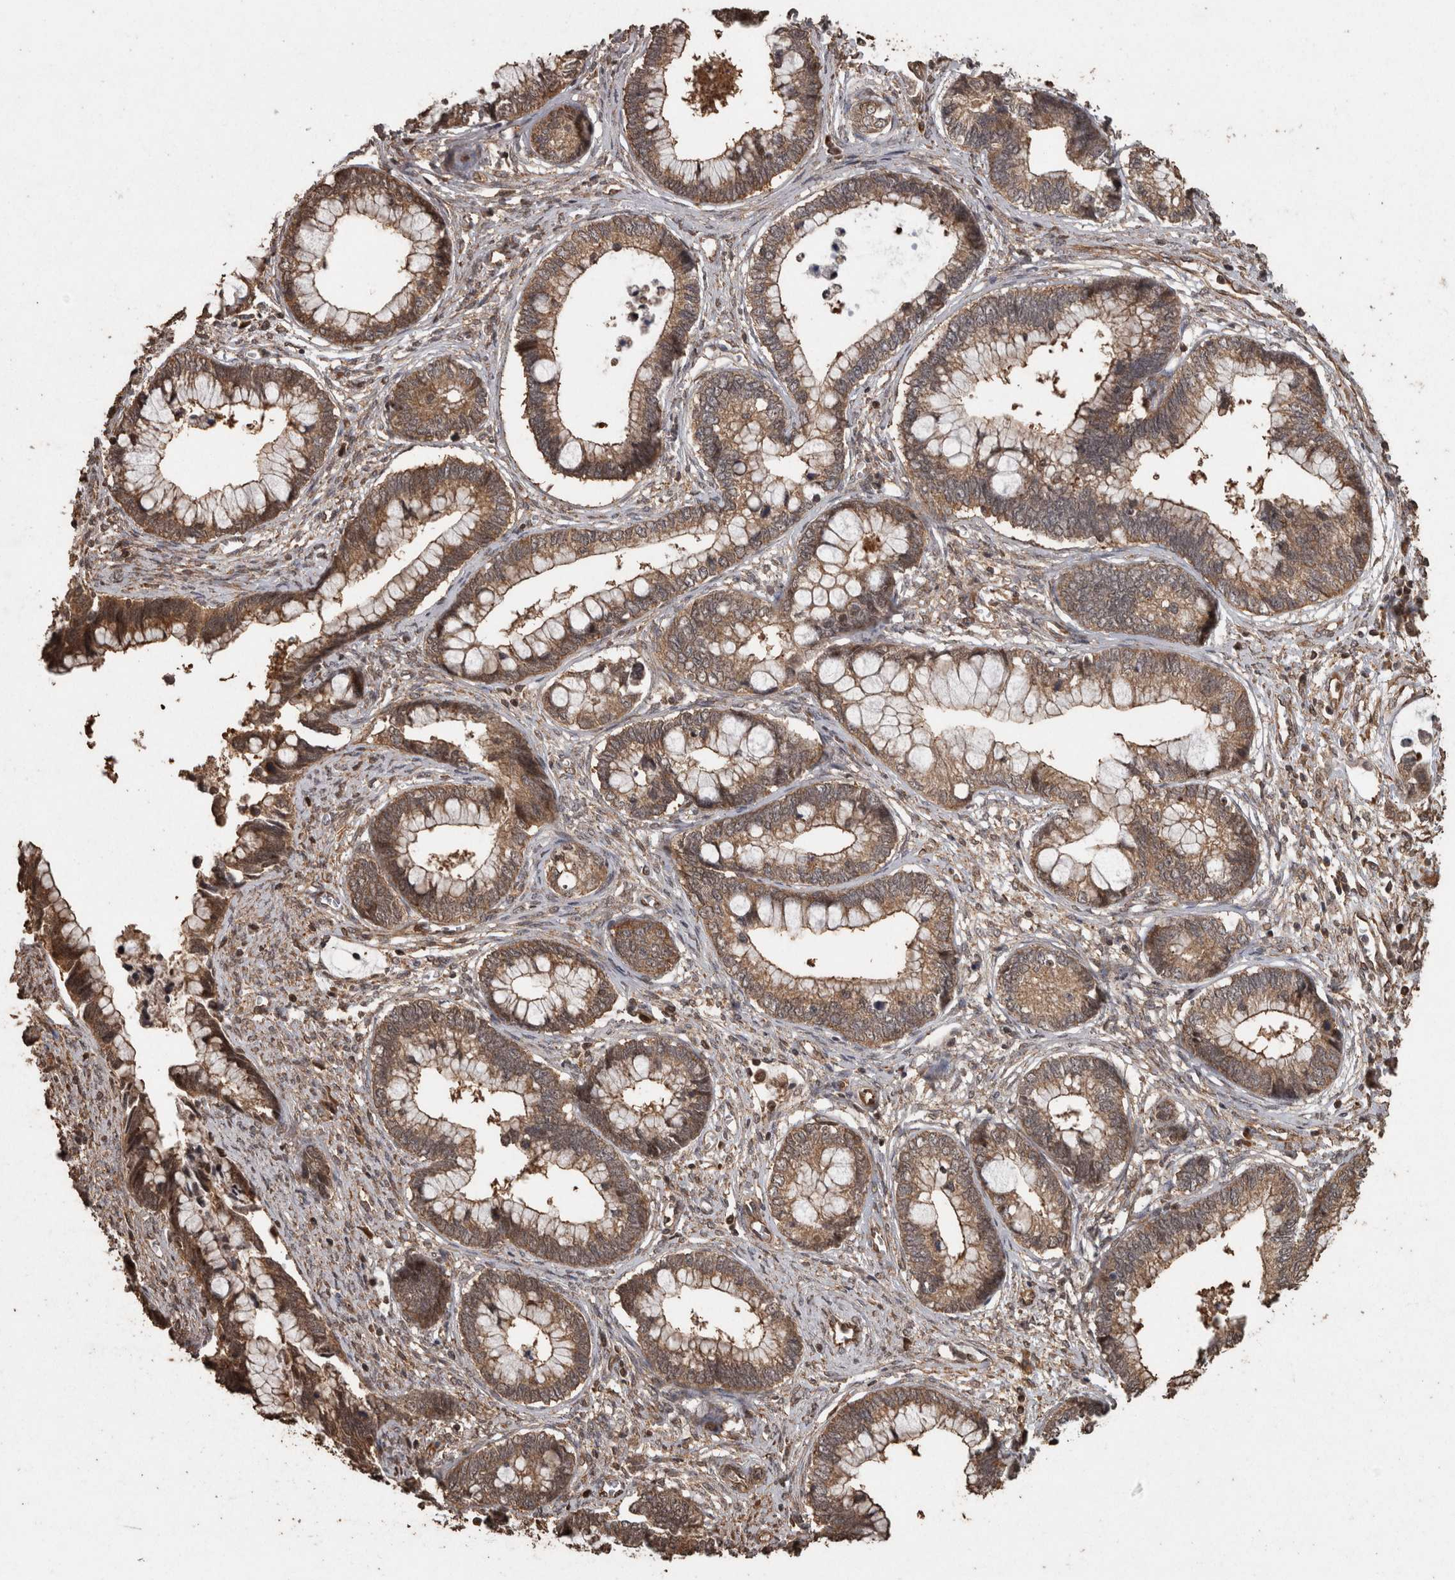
{"staining": {"intensity": "moderate", "quantity": ">75%", "location": "cytoplasmic/membranous"}, "tissue": "cervical cancer", "cell_type": "Tumor cells", "image_type": "cancer", "snomed": [{"axis": "morphology", "description": "Adenocarcinoma, NOS"}, {"axis": "topography", "description": "Cervix"}], "caption": "Brown immunohistochemical staining in human cervical adenocarcinoma exhibits moderate cytoplasmic/membranous expression in approximately >75% of tumor cells.", "gene": "PINK1", "patient": {"sex": "female", "age": 44}}